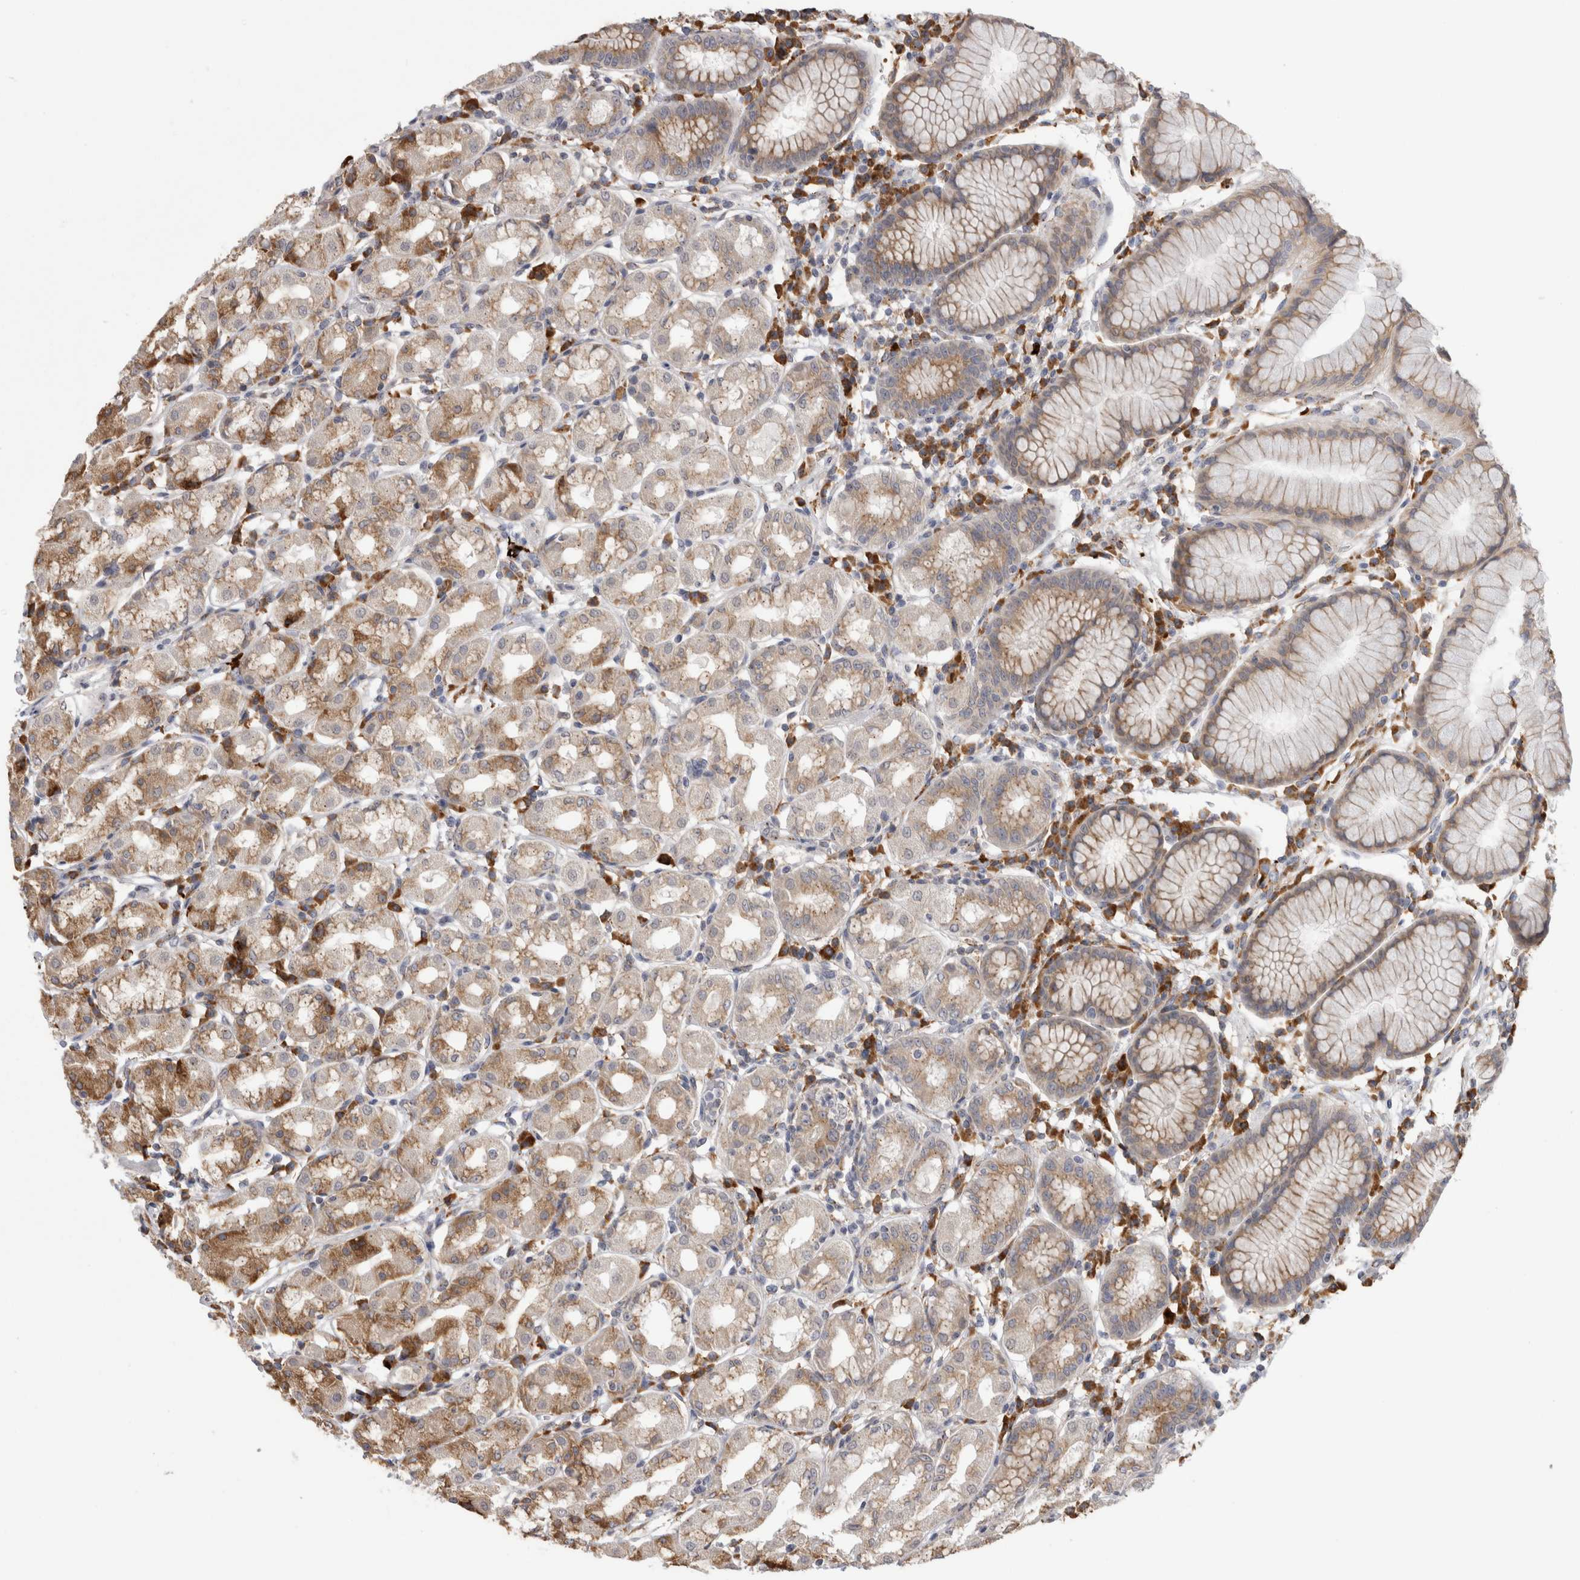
{"staining": {"intensity": "moderate", "quantity": "25%-75%", "location": "cytoplasmic/membranous"}, "tissue": "stomach", "cell_type": "Glandular cells", "image_type": "normal", "snomed": [{"axis": "morphology", "description": "Normal tissue, NOS"}, {"axis": "topography", "description": "Stomach"}, {"axis": "topography", "description": "Stomach, lower"}], "caption": "An IHC micrograph of benign tissue is shown. Protein staining in brown highlights moderate cytoplasmic/membranous positivity in stomach within glandular cells.", "gene": "ZNF341", "patient": {"sex": "female", "age": 56}}